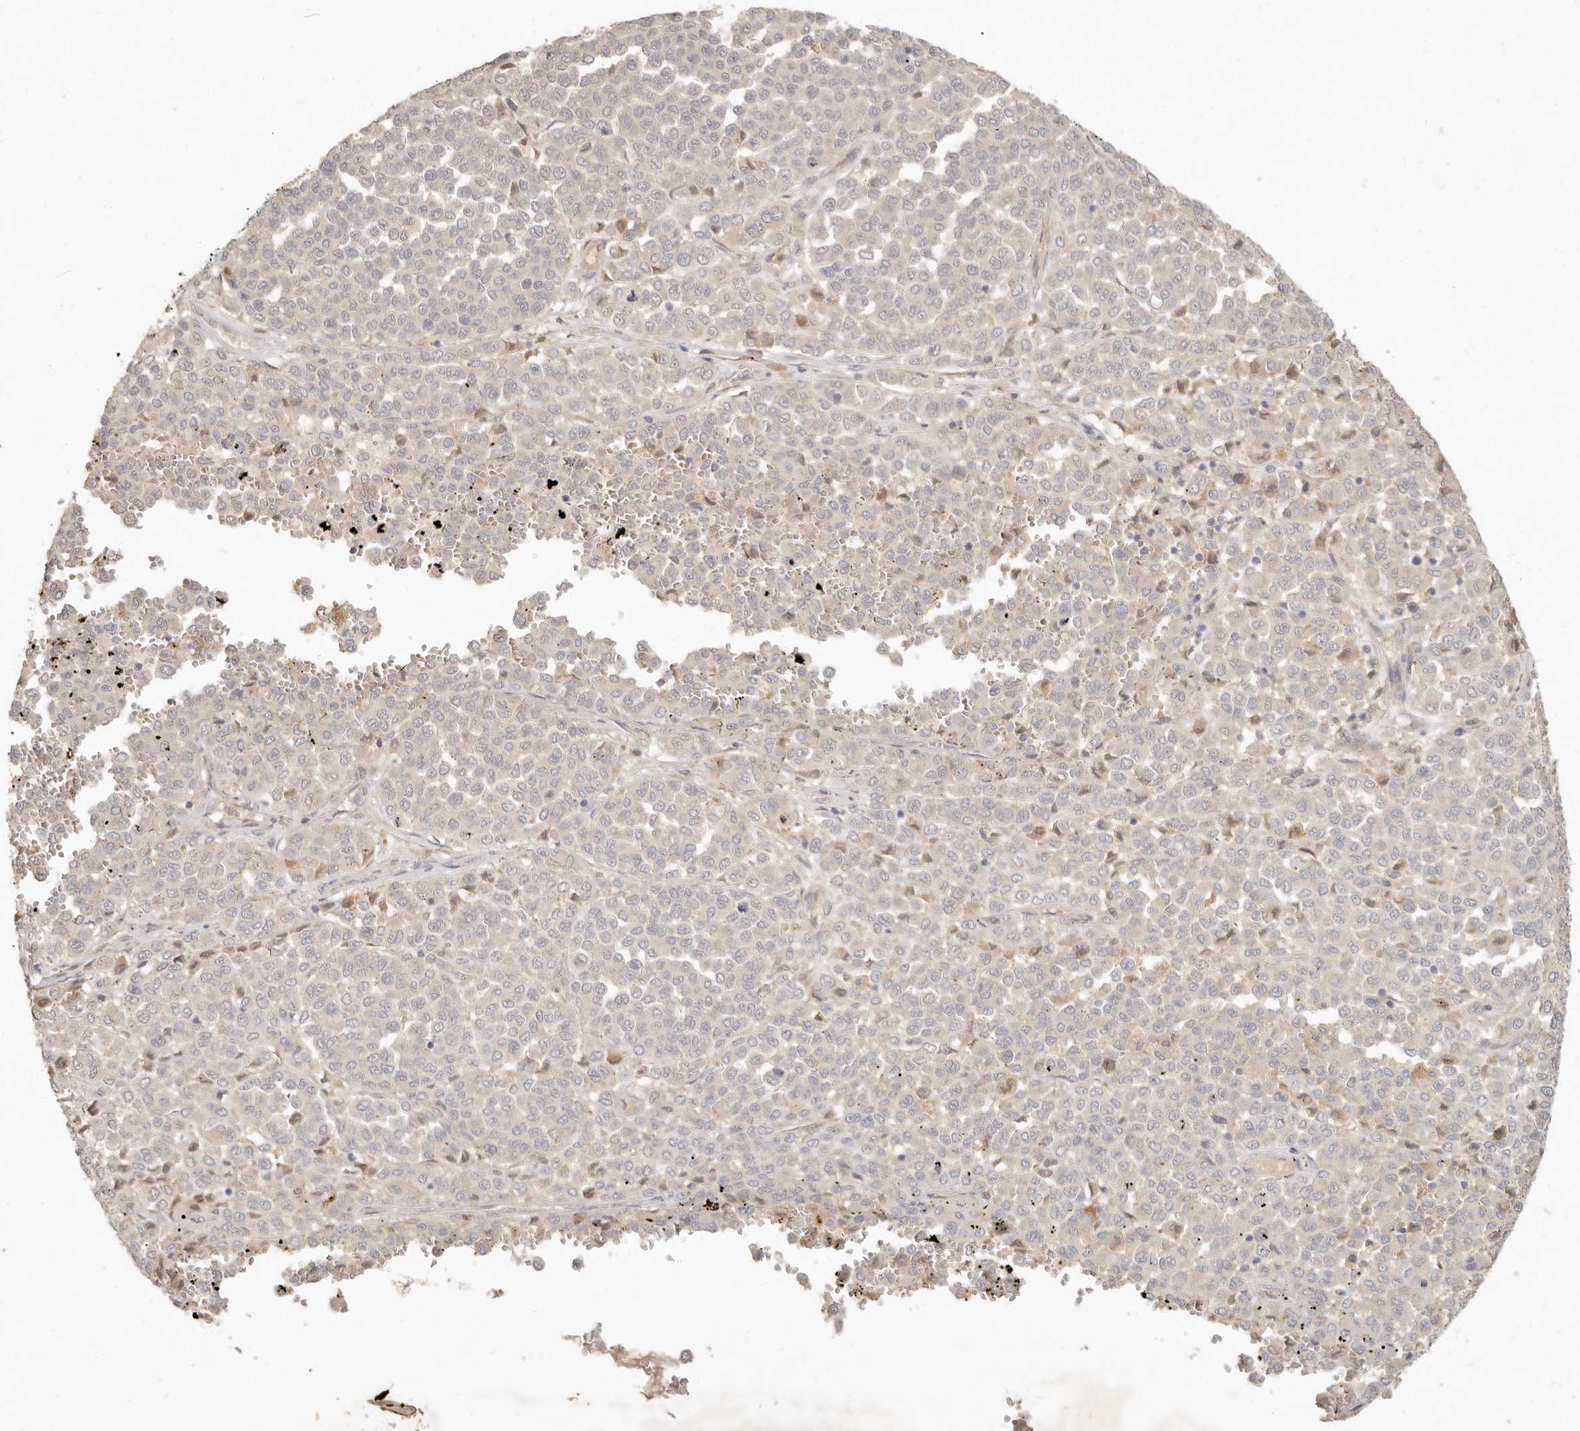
{"staining": {"intensity": "negative", "quantity": "none", "location": "none"}, "tissue": "melanoma", "cell_type": "Tumor cells", "image_type": "cancer", "snomed": [{"axis": "morphology", "description": "Malignant melanoma, Metastatic site"}, {"axis": "topography", "description": "Pancreas"}], "caption": "Immunohistochemistry (IHC) of malignant melanoma (metastatic site) shows no positivity in tumor cells. The staining was performed using DAB (3,3'-diaminobenzidine) to visualize the protein expression in brown, while the nuclei were stained in blue with hematoxylin (Magnification: 20x).", "gene": "UBXN11", "patient": {"sex": "female", "age": 30}}